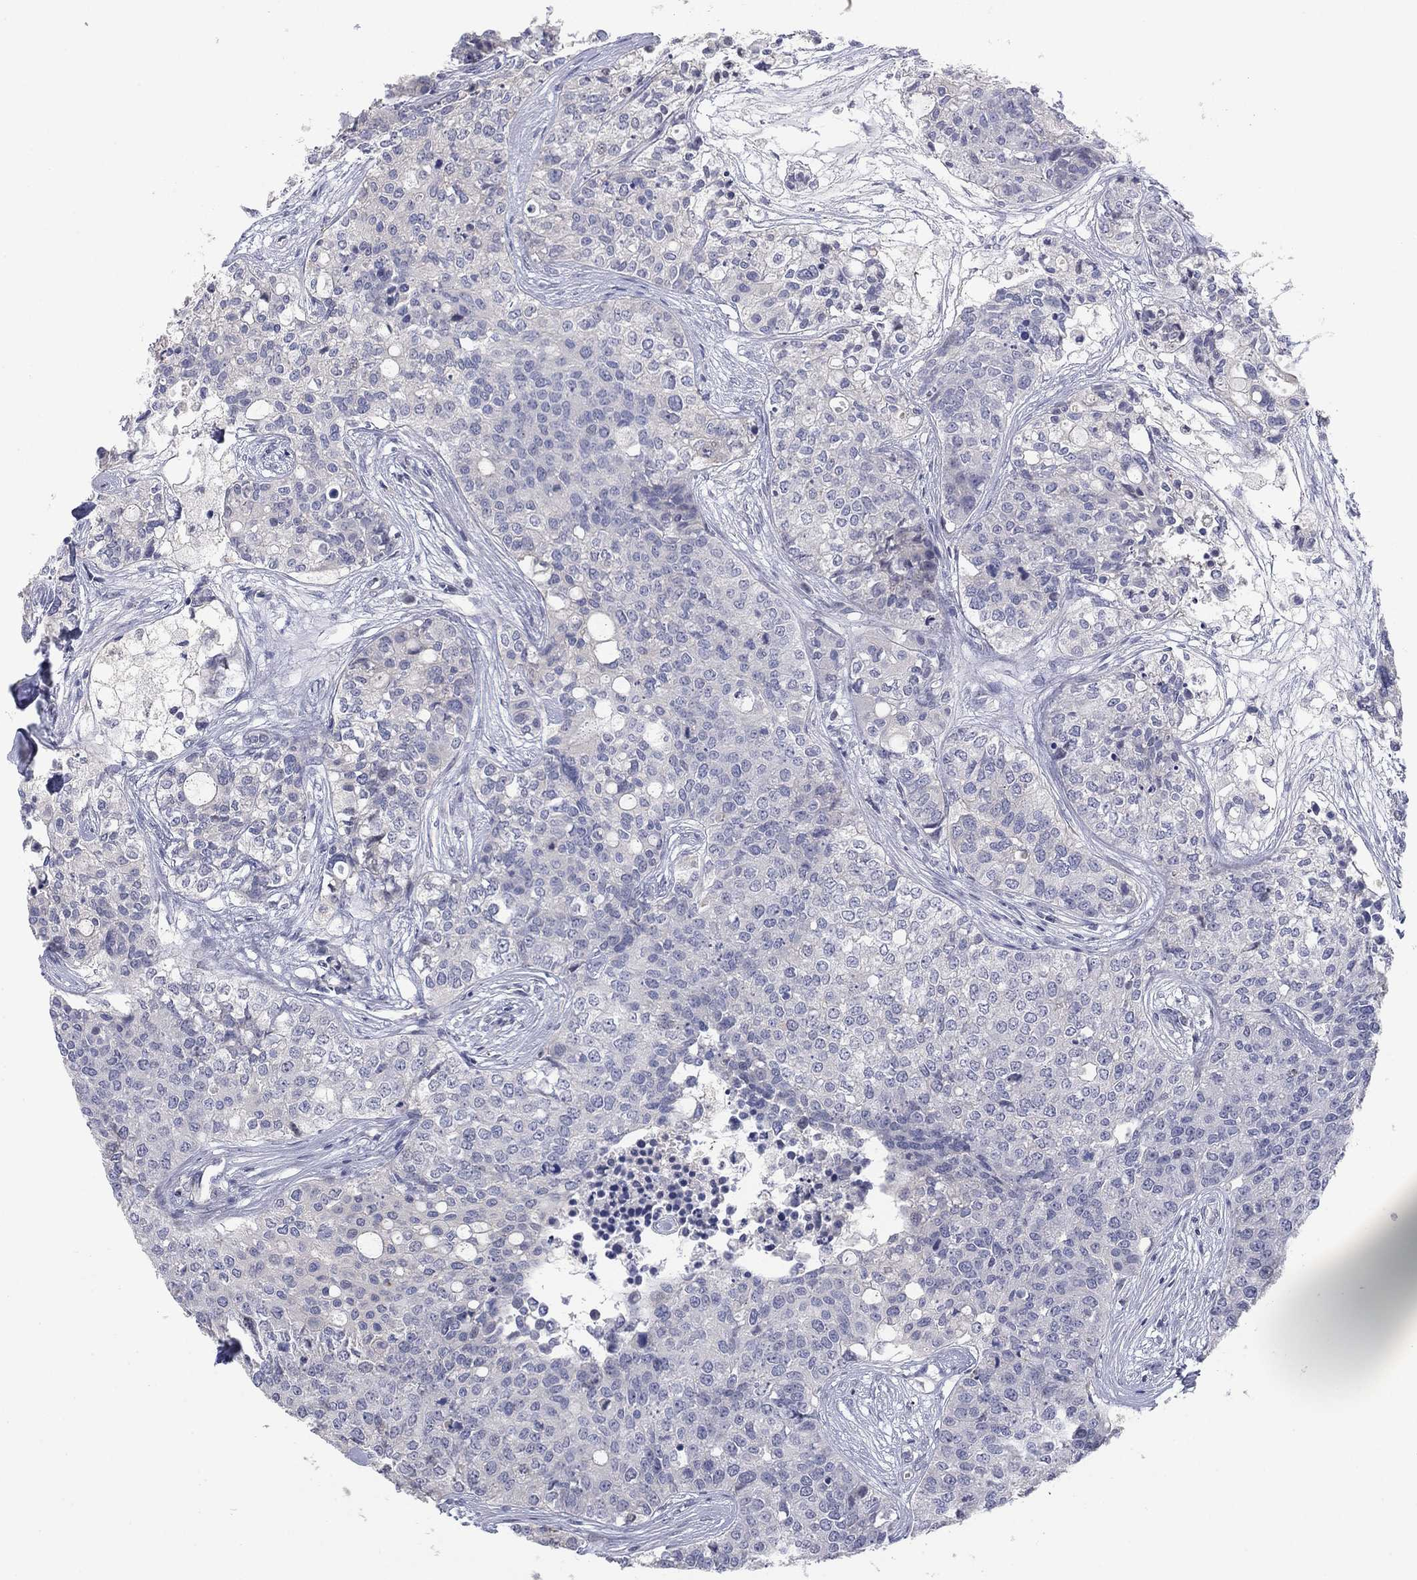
{"staining": {"intensity": "negative", "quantity": "none", "location": "none"}, "tissue": "carcinoid", "cell_type": "Tumor cells", "image_type": "cancer", "snomed": [{"axis": "morphology", "description": "Carcinoid, malignant, NOS"}, {"axis": "topography", "description": "Colon"}], "caption": "A histopathology image of carcinoid stained for a protein displays no brown staining in tumor cells.", "gene": "AMN1", "patient": {"sex": "male", "age": 81}}